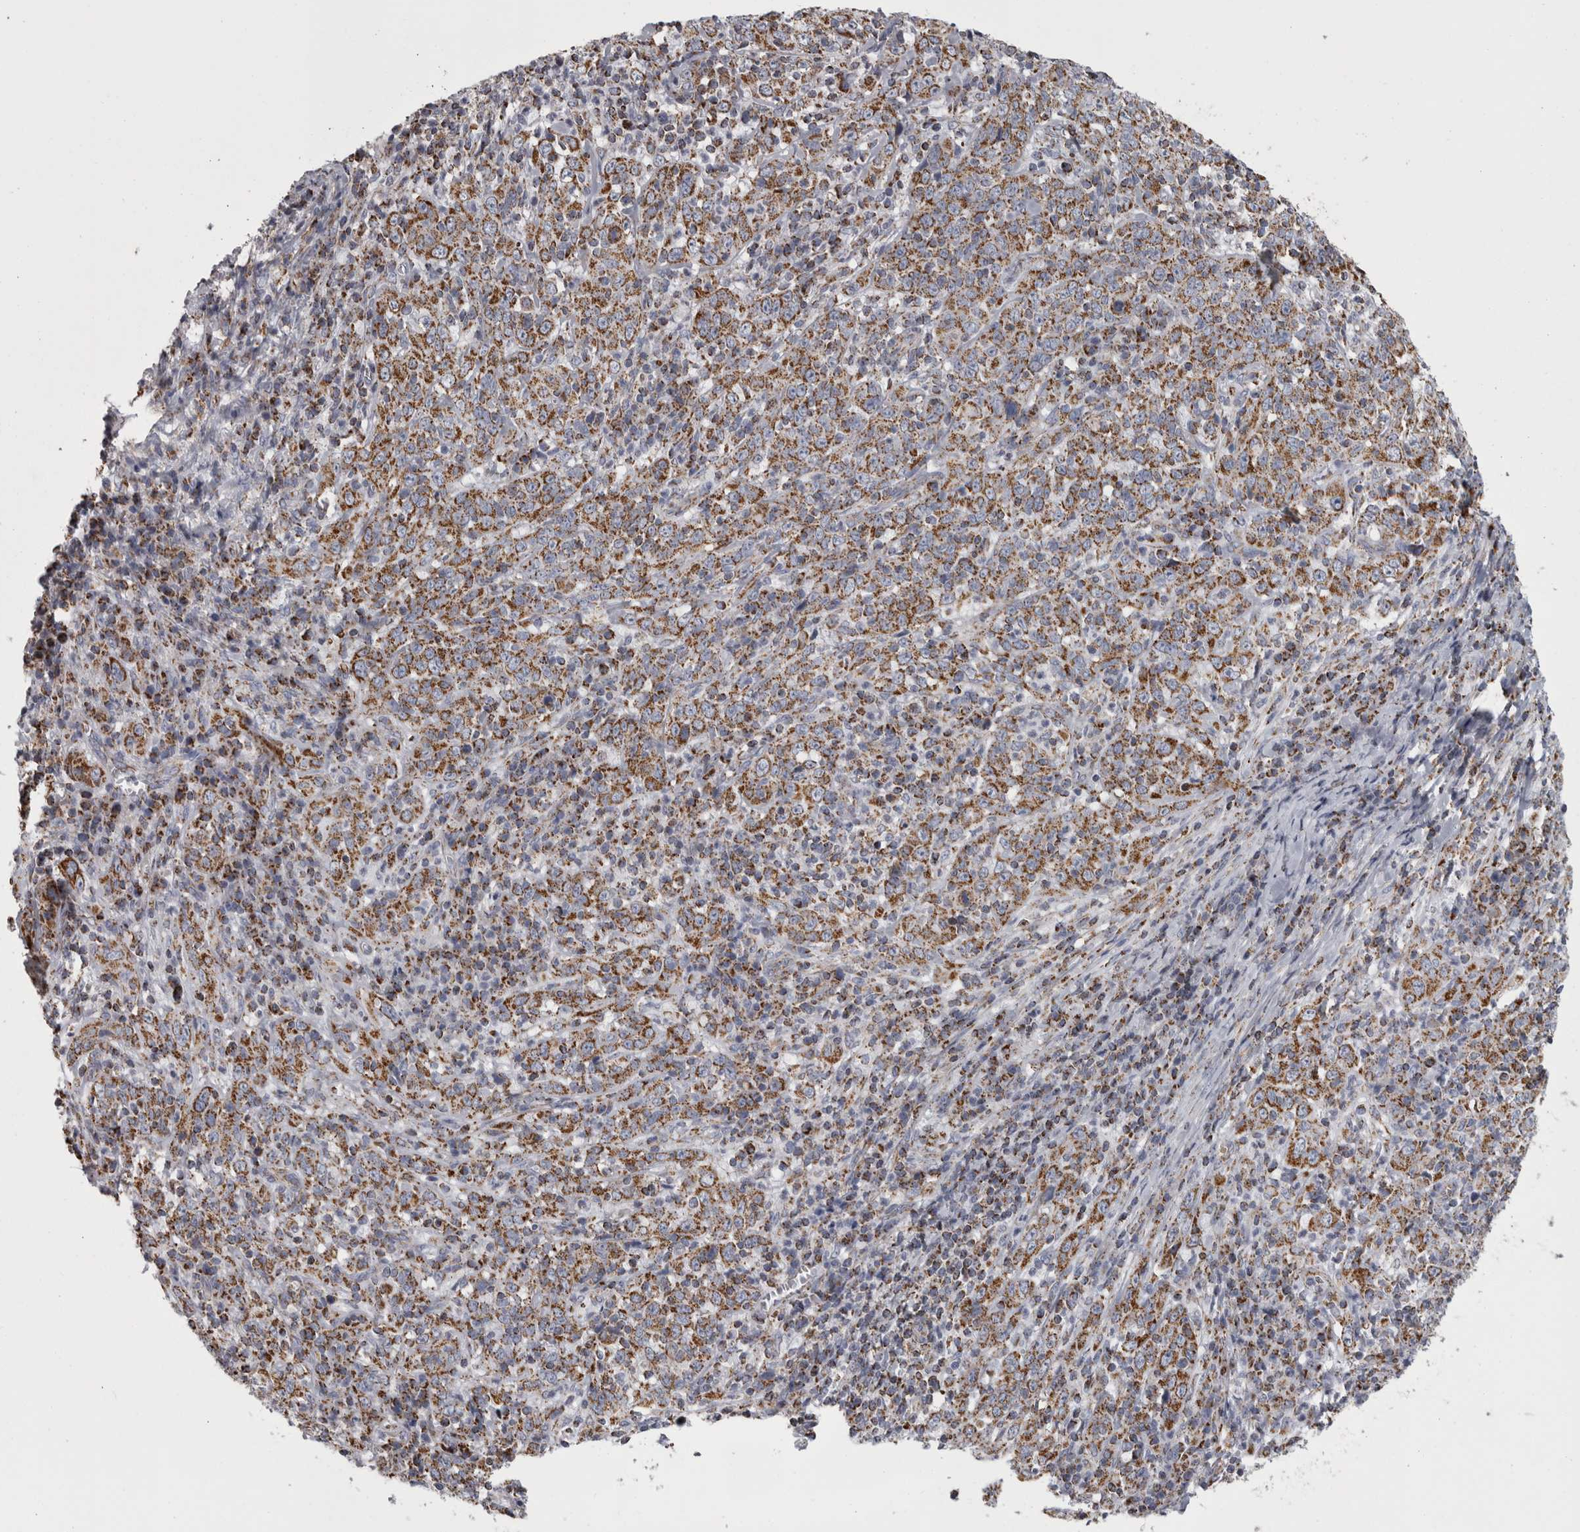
{"staining": {"intensity": "moderate", "quantity": ">75%", "location": "cytoplasmic/membranous"}, "tissue": "cervical cancer", "cell_type": "Tumor cells", "image_type": "cancer", "snomed": [{"axis": "morphology", "description": "Squamous cell carcinoma, NOS"}, {"axis": "topography", "description": "Cervix"}], "caption": "A high-resolution histopathology image shows immunohistochemistry (IHC) staining of cervical cancer, which shows moderate cytoplasmic/membranous staining in approximately >75% of tumor cells. Nuclei are stained in blue.", "gene": "MDH2", "patient": {"sex": "female", "age": 46}}